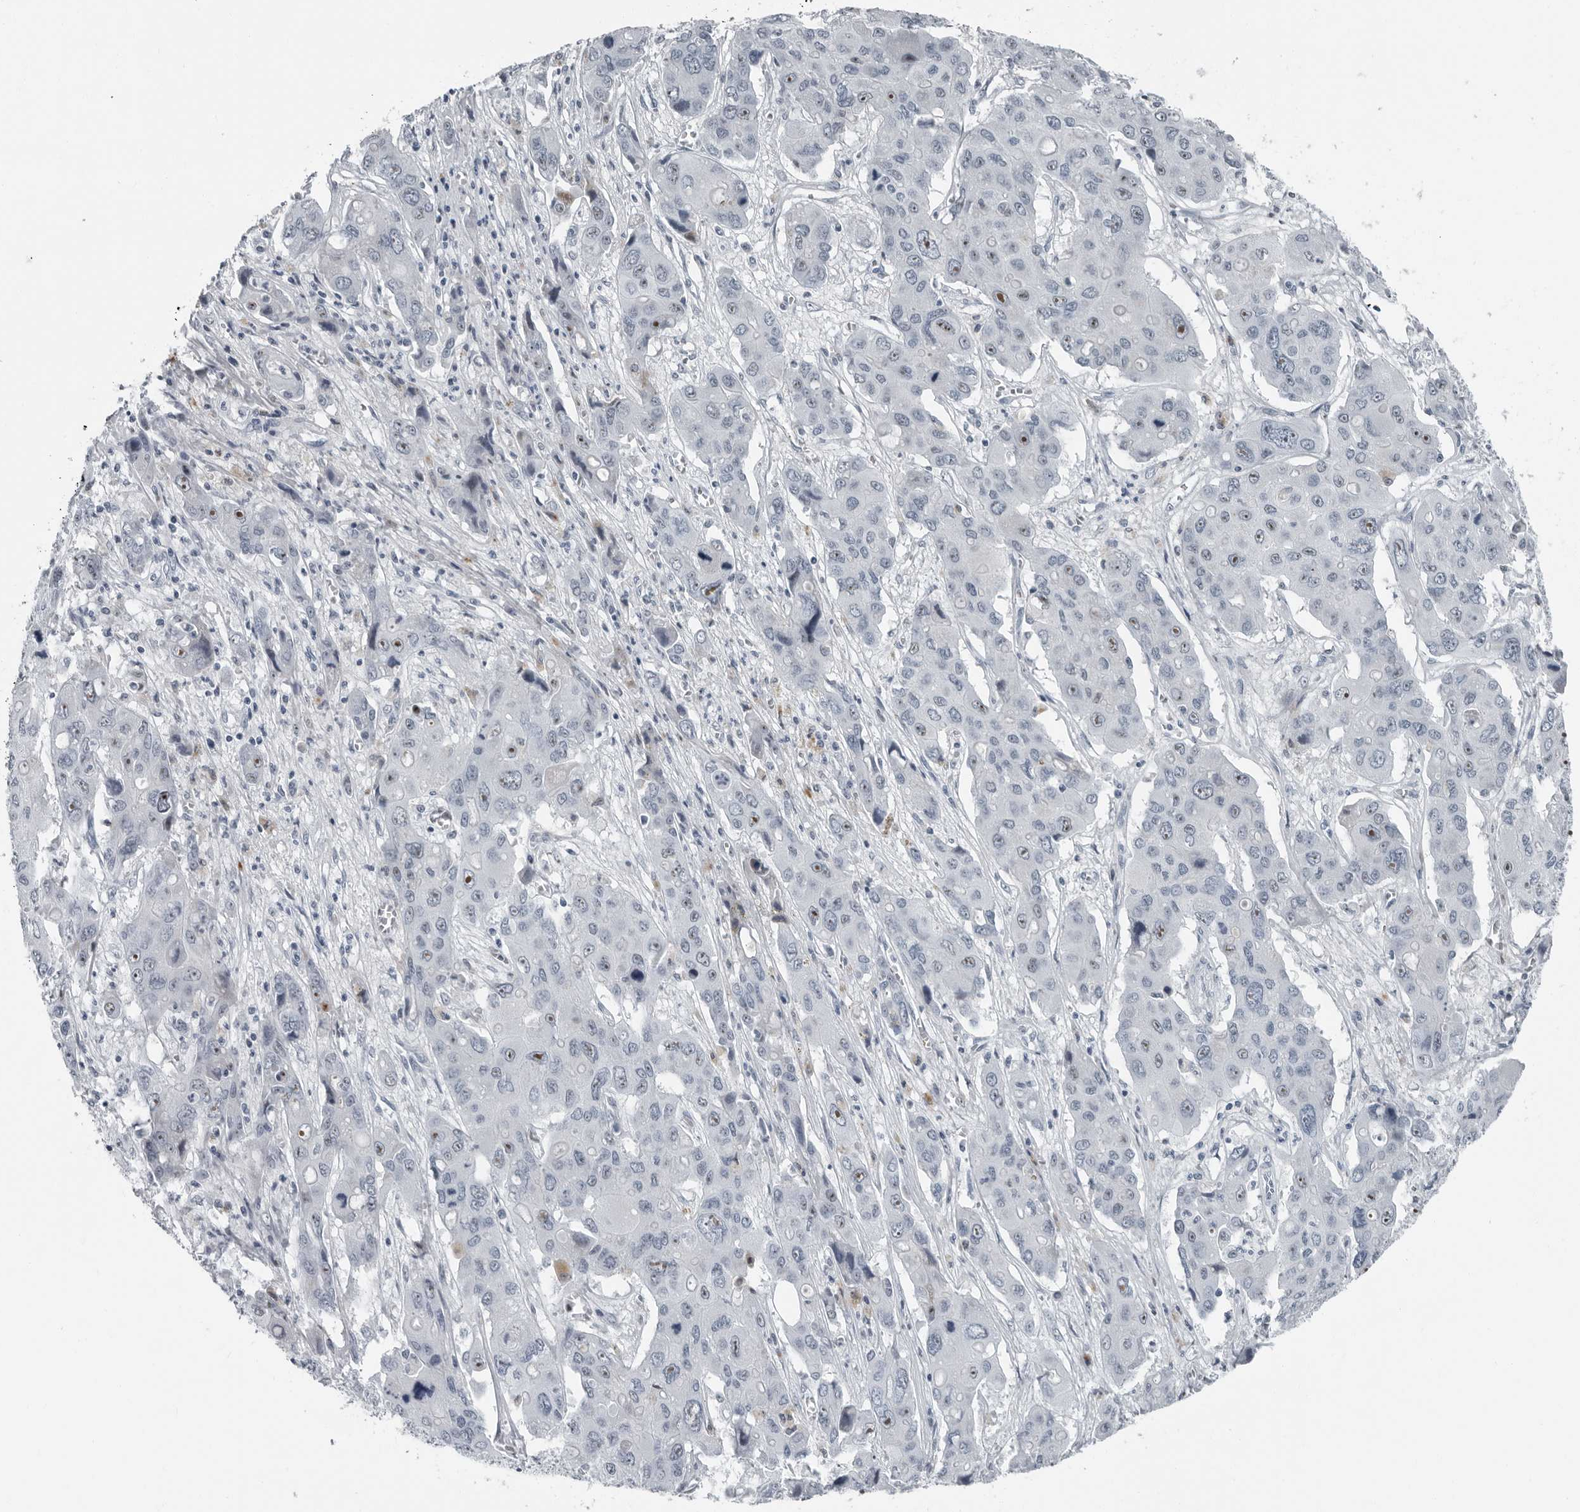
{"staining": {"intensity": "moderate", "quantity": "<25%", "location": "nuclear"}, "tissue": "liver cancer", "cell_type": "Tumor cells", "image_type": "cancer", "snomed": [{"axis": "morphology", "description": "Cholangiocarcinoma"}, {"axis": "topography", "description": "Liver"}], "caption": "Cholangiocarcinoma (liver) stained with a protein marker displays moderate staining in tumor cells.", "gene": "PDCD11", "patient": {"sex": "male", "age": 67}}